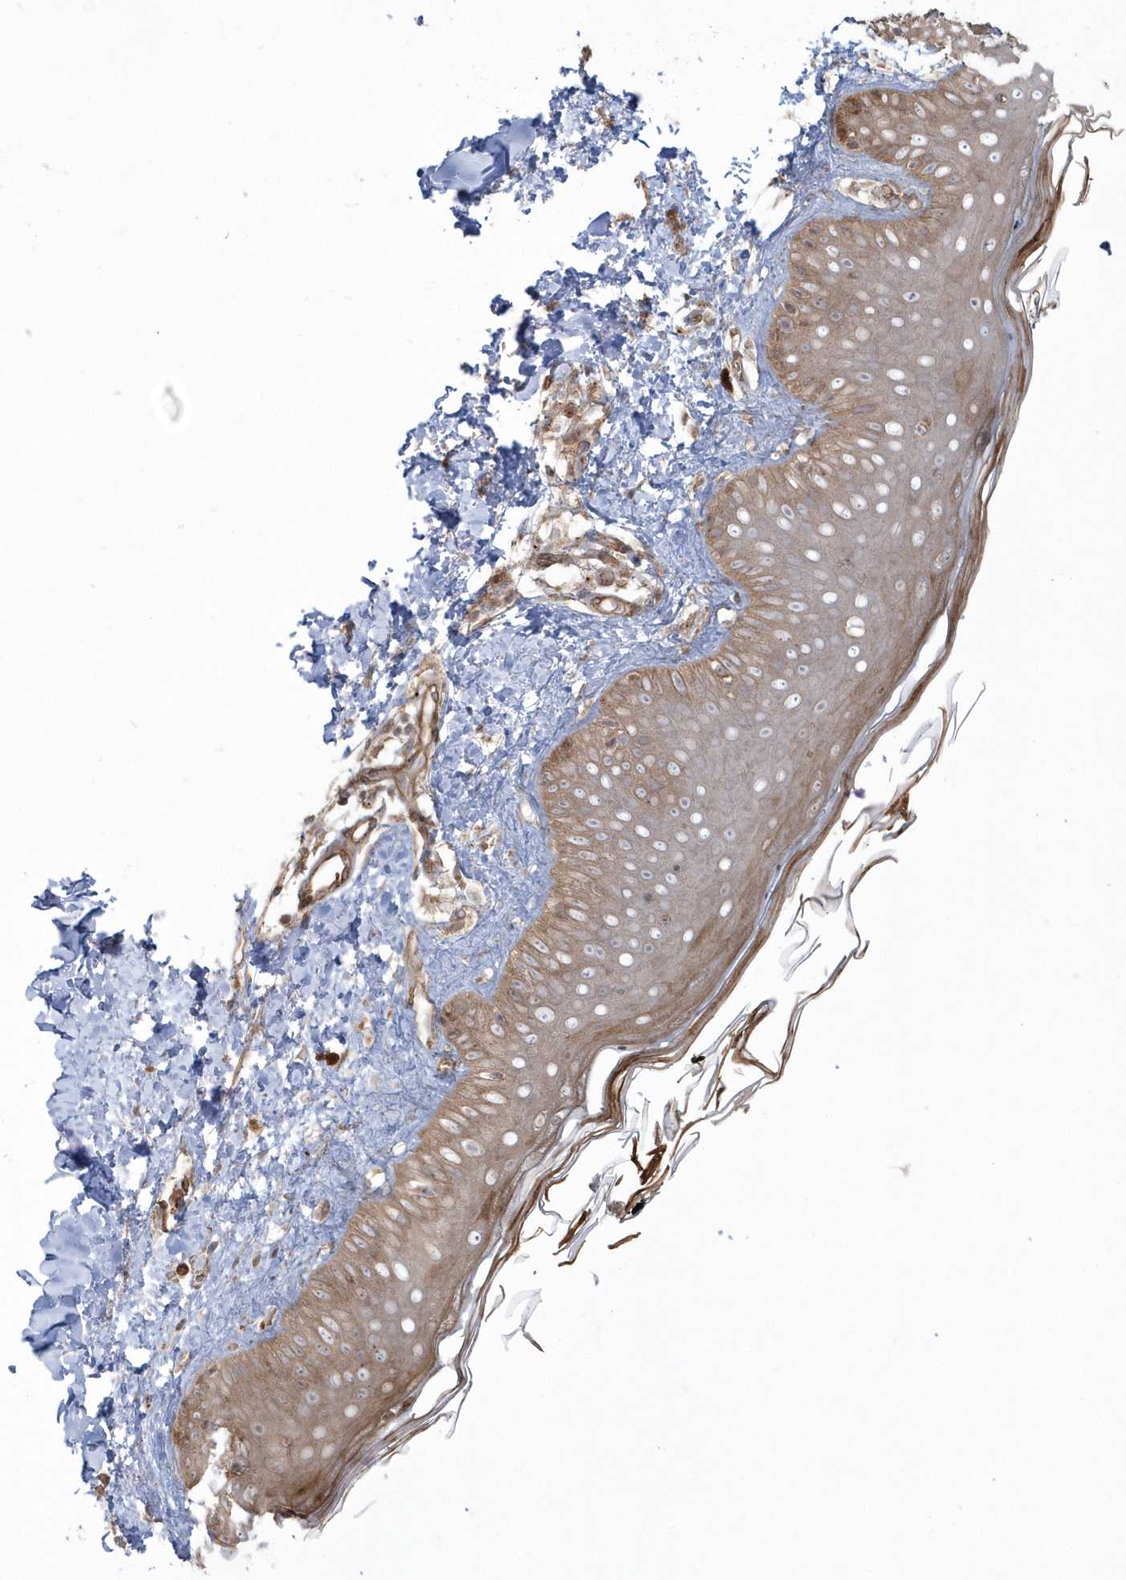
{"staining": {"intensity": "moderate", "quantity": ">75%", "location": "cytoplasmic/membranous"}, "tissue": "skin", "cell_type": "Fibroblasts", "image_type": "normal", "snomed": [{"axis": "morphology", "description": "Normal tissue, NOS"}, {"axis": "topography", "description": "Skin"}], "caption": "An immunohistochemistry photomicrograph of benign tissue is shown. Protein staining in brown highlights moderate cytoplasmic/membranous positivity in skin within fibroblasts.", "gene": "ARMC8", "patient": {"sex": "male", "age": 52}}